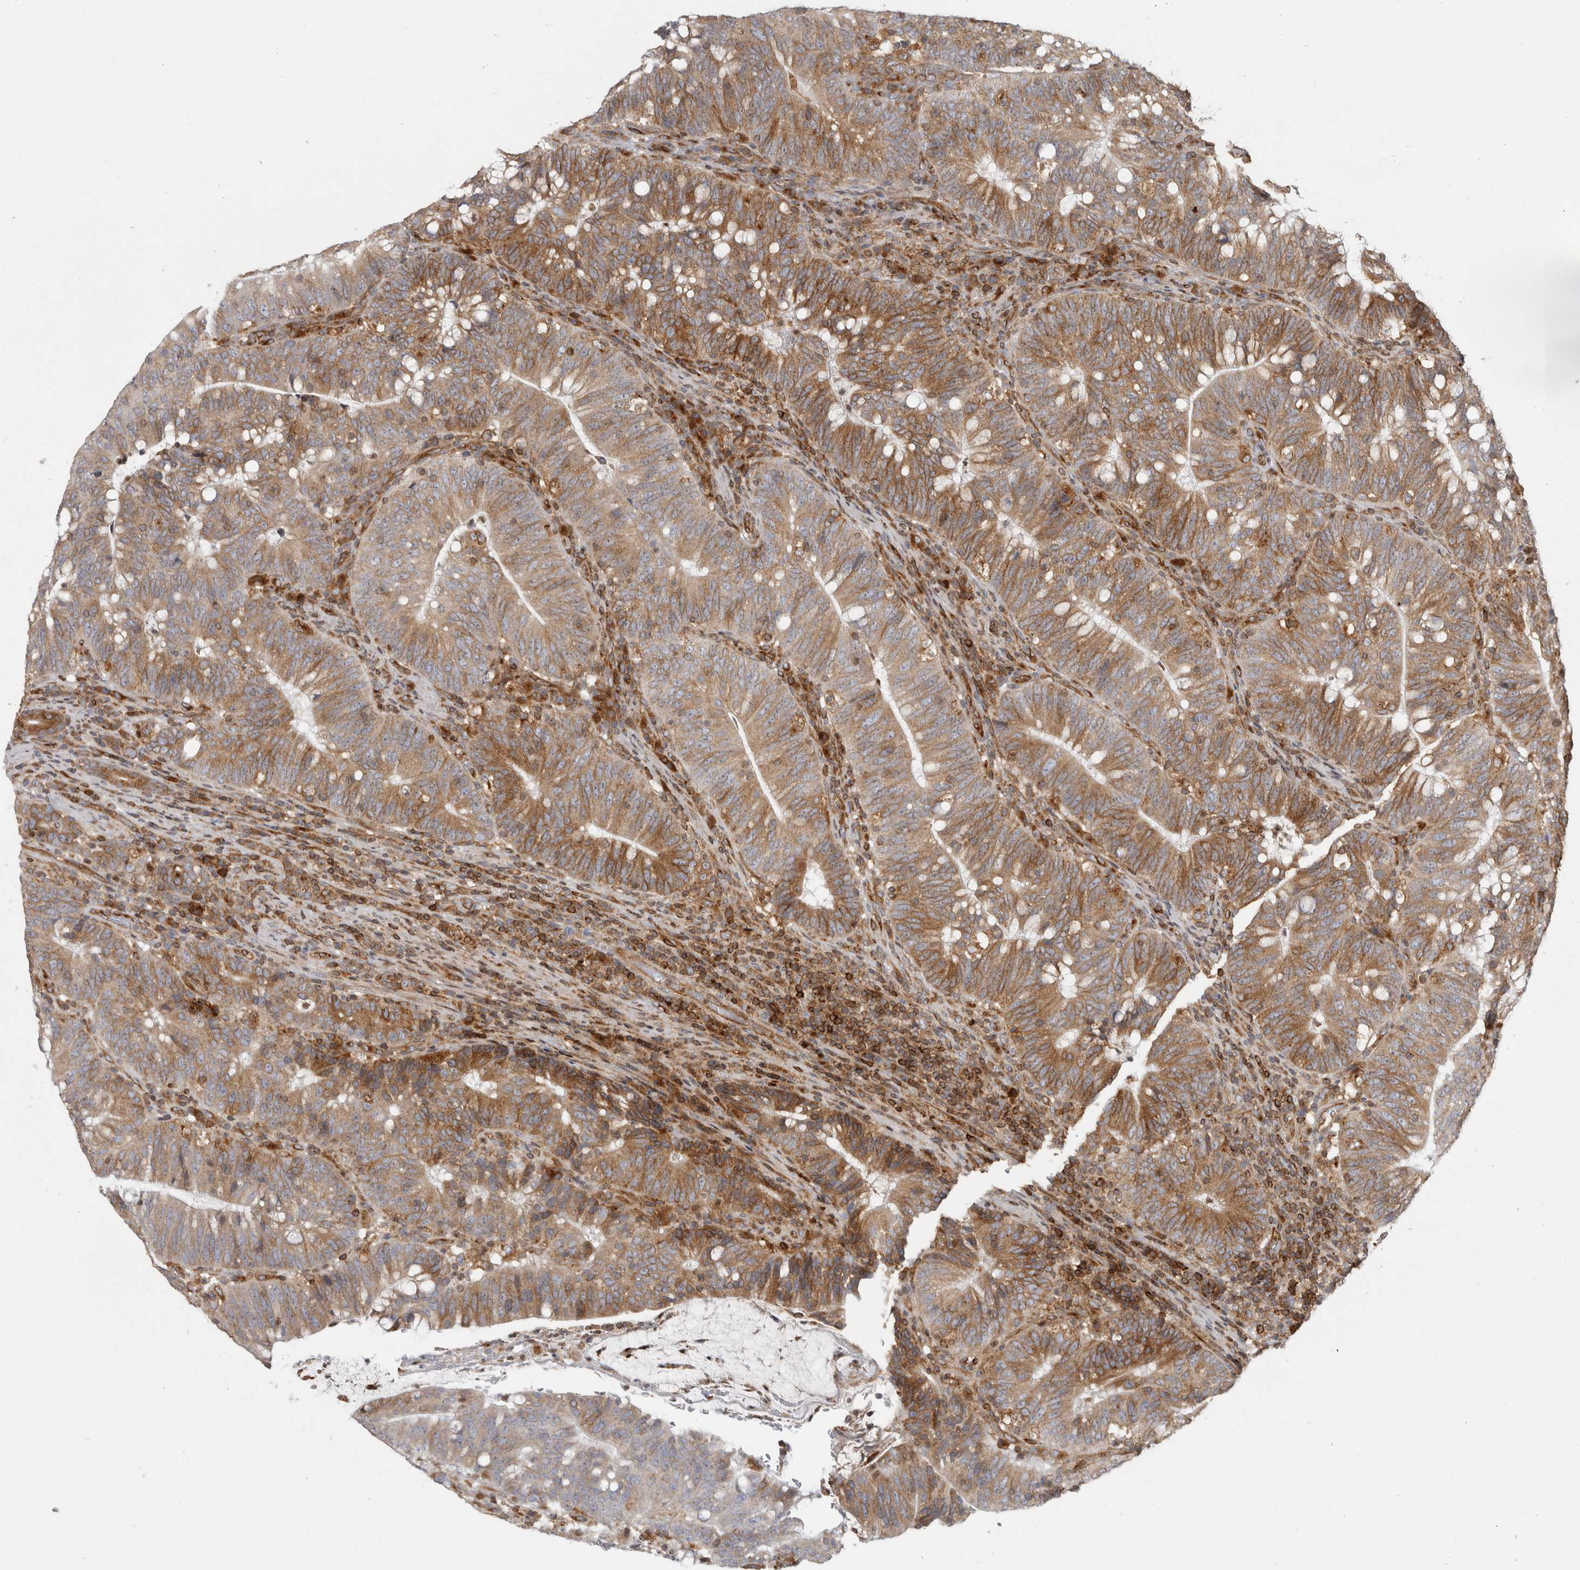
{"staining": {"intensity": "moderate", "quantity": ">75%", "location": "cytoplasmic/membranous"}, "tissue": "colorectal cancer", "cell_type": "Tumor cells", "image_type": "cancer", "snomed": [{"axis": "morphology", "description": "Adenocarcinoma, NOS"}, {"axis": "topography", "description": "Colon"}], "caption": "Brown immunohistochemical staining in human colorectal adenocarcinoma demonstrates moderate cytoplasmic/membranous staining in approximately >75% of tumor cells.", "gene": "HLA-E", "patient": {"sex": "female", "age": 66}}